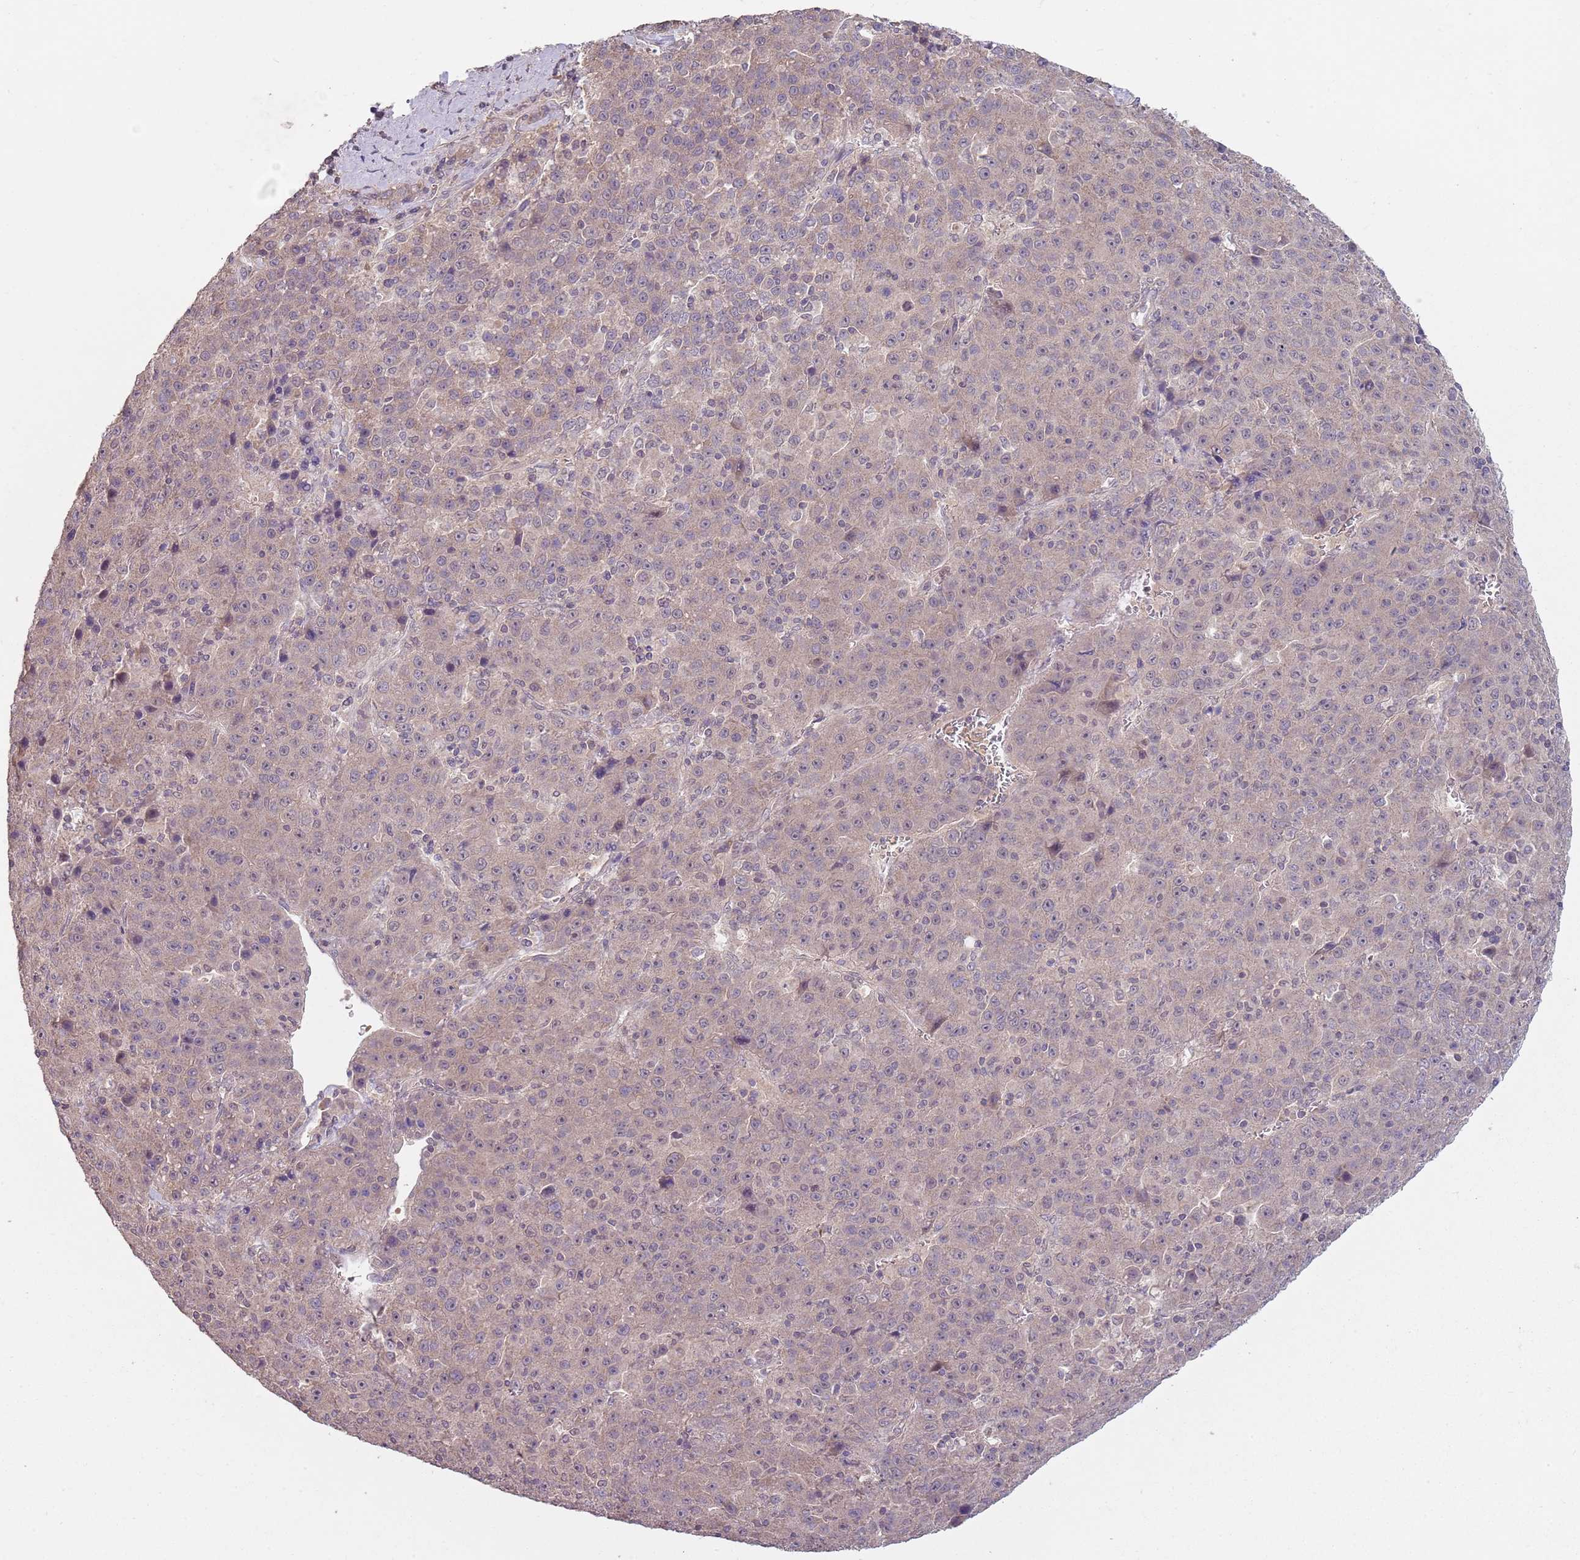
{"staining": {"intensity": "weak", "quantity": "<25%", "location": "nuclear"}, "tissue": "liver cancer", "cell_type": "Tumor cells", "image_type": "cancer", "snomed": [{"axis": "morphology", "description": "Carcinoma, Hepatocellular, NOS"}, {"axis": "topography", "description": "Liver"}], "caption": "DAB (3,3'-diaminobenzidine) immunohistochemical staining of liver hepatocellular carcinoma exhibits no significant positivity in tumor cells.", "gene": "TEKT4", "patient": {"sex": "female", "age": 53}}